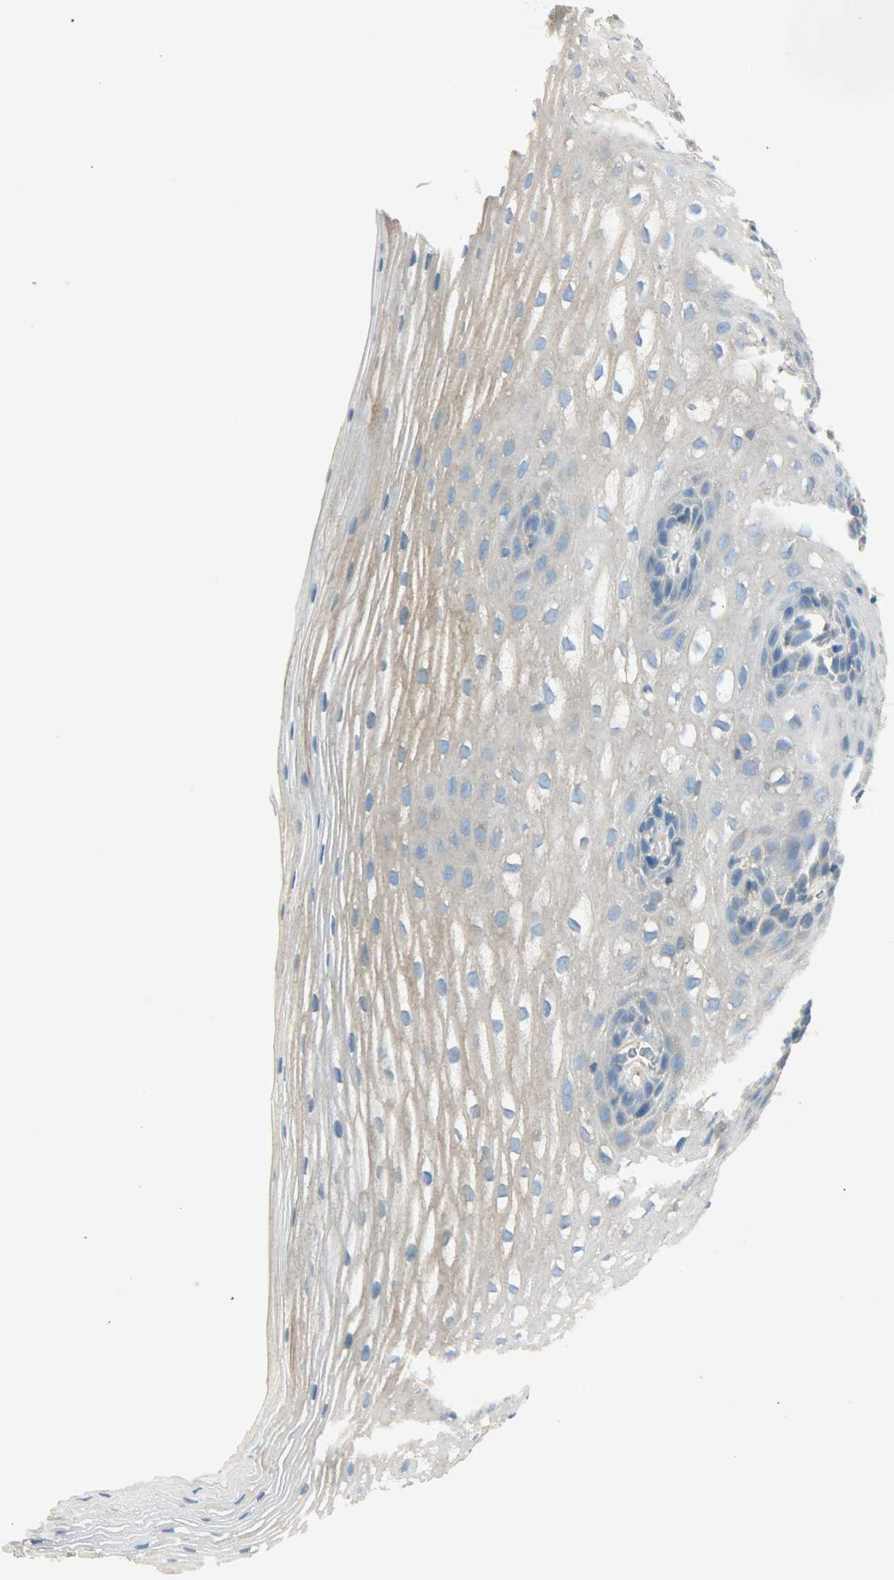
{"staining": {"intensity": "weak", "quantity": "25%-75%", "location": "cytoplasmic/membranous"}, "tissue": "esophagus", "cell_type": "Squamous epithelial cells", "image_type": "normal", "snomed": [{"axis": "morphology", "description": "Normal tissue, NOS"}, {"axis": "topography", "description": "Esophagus"}], "caption": "Immunohistochemistry (DAB) staining of unremarkable human esophagus reveals weak cytoplasmic/membranous protein staining in about 25%-75% of squamous epithelial cells.", "gene": "TSC22D2", "patient": {"sex": "female", "age": 70}}